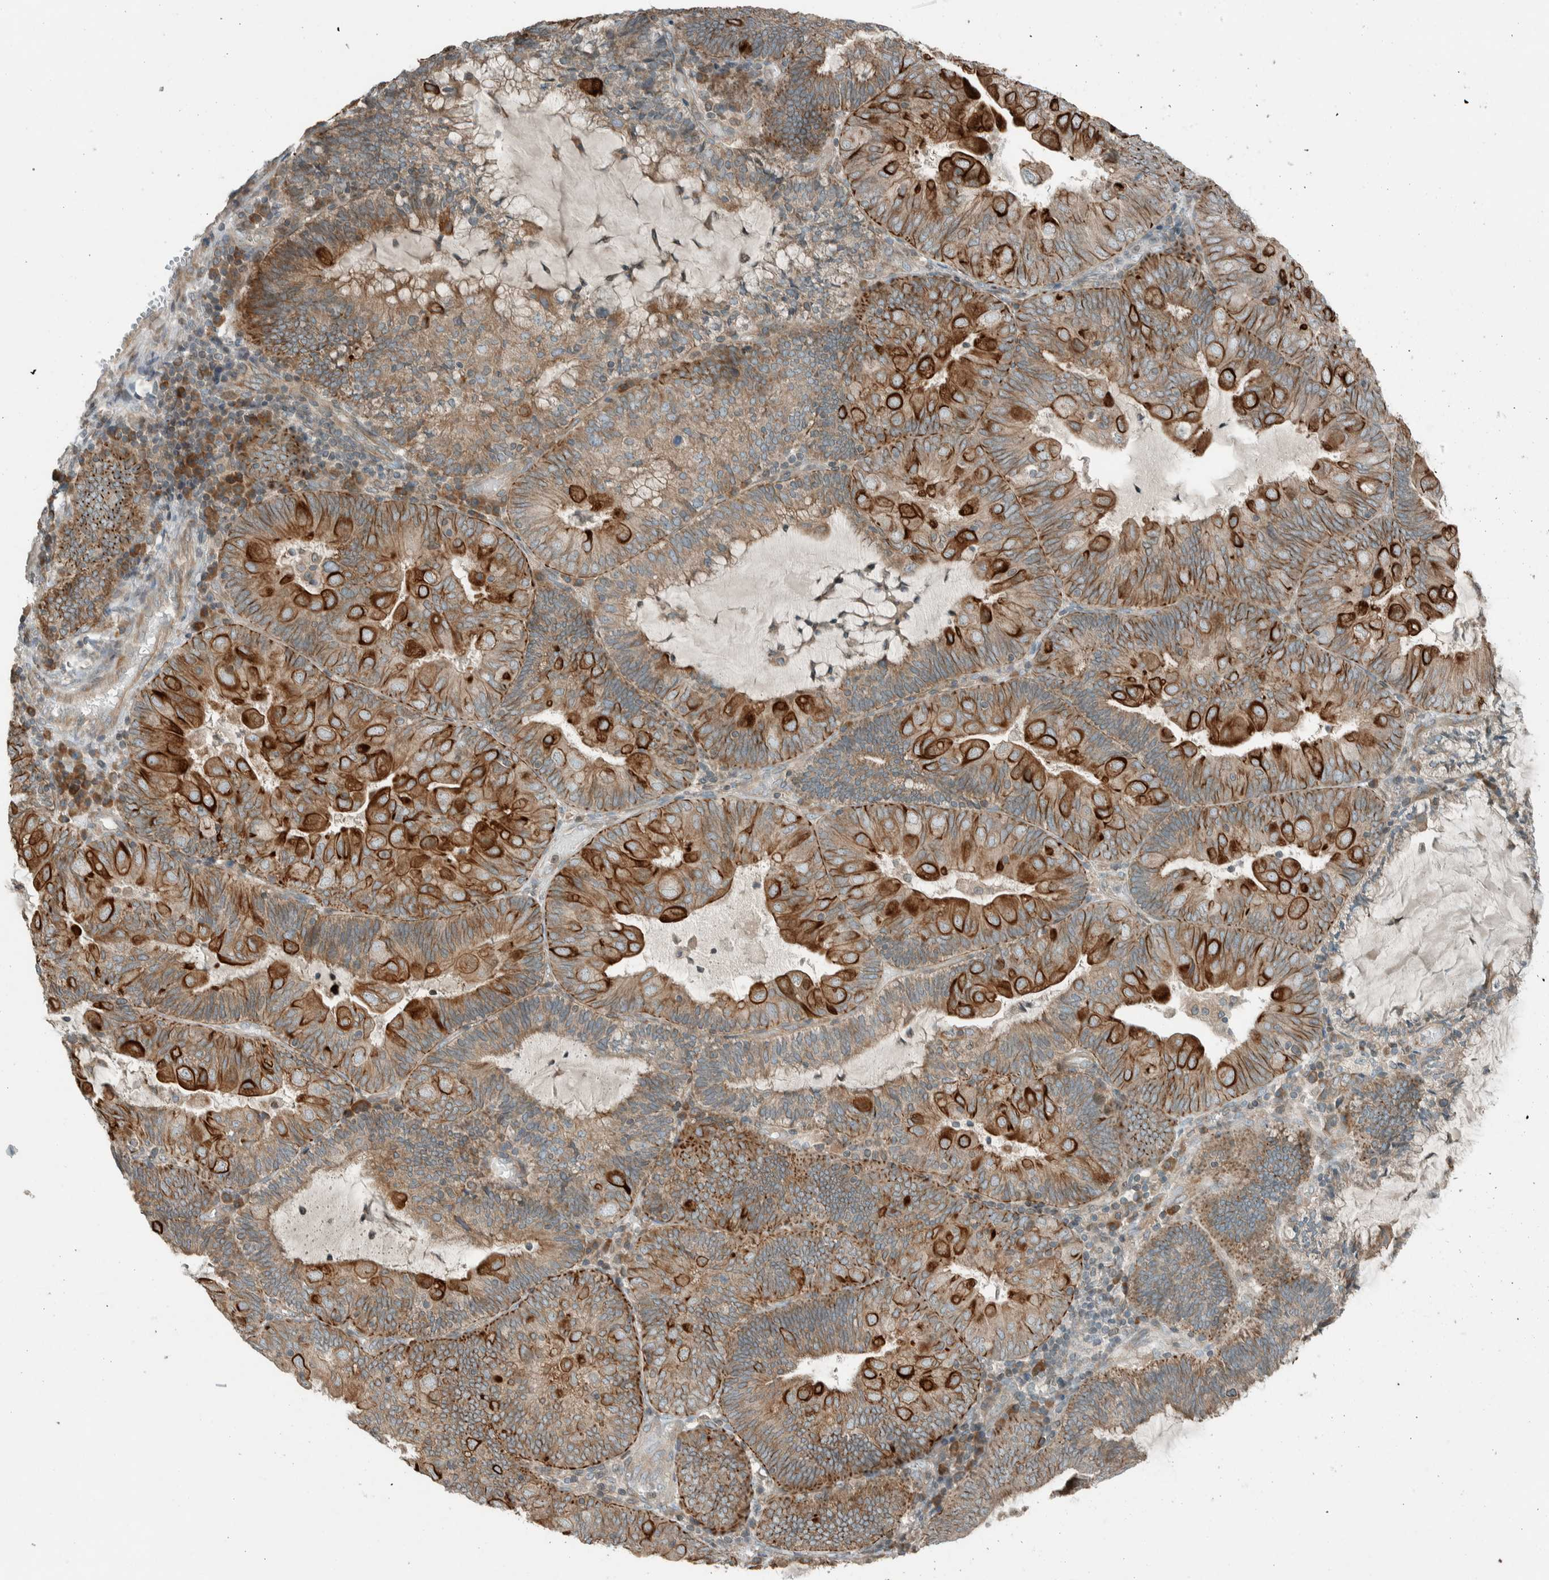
{"staining": {"intensity": "strong", "quantity": "25%-75%", "location": "cytoplasmic/membranous"}, "tissue": "endometrial cancer", "cell_type": "Tumor cells", "image_type": "cancer", "snomed": [{"axis": "morphology", "description": "Adenocarcinoma, NOS"}, {"axis": "topography", "description": "Endometrium"}], "caption": "Immunohistochemistry of human endometrial adenocarcinoma demonstrates high levels of strong cytoplasmic/membranous positivity in approximately 25%-75% of tumor cells. (IHC, brightfield microscopy, high magnification).", "gene": "SEL1L", "patient": {"sex": "female", "age": 81}}